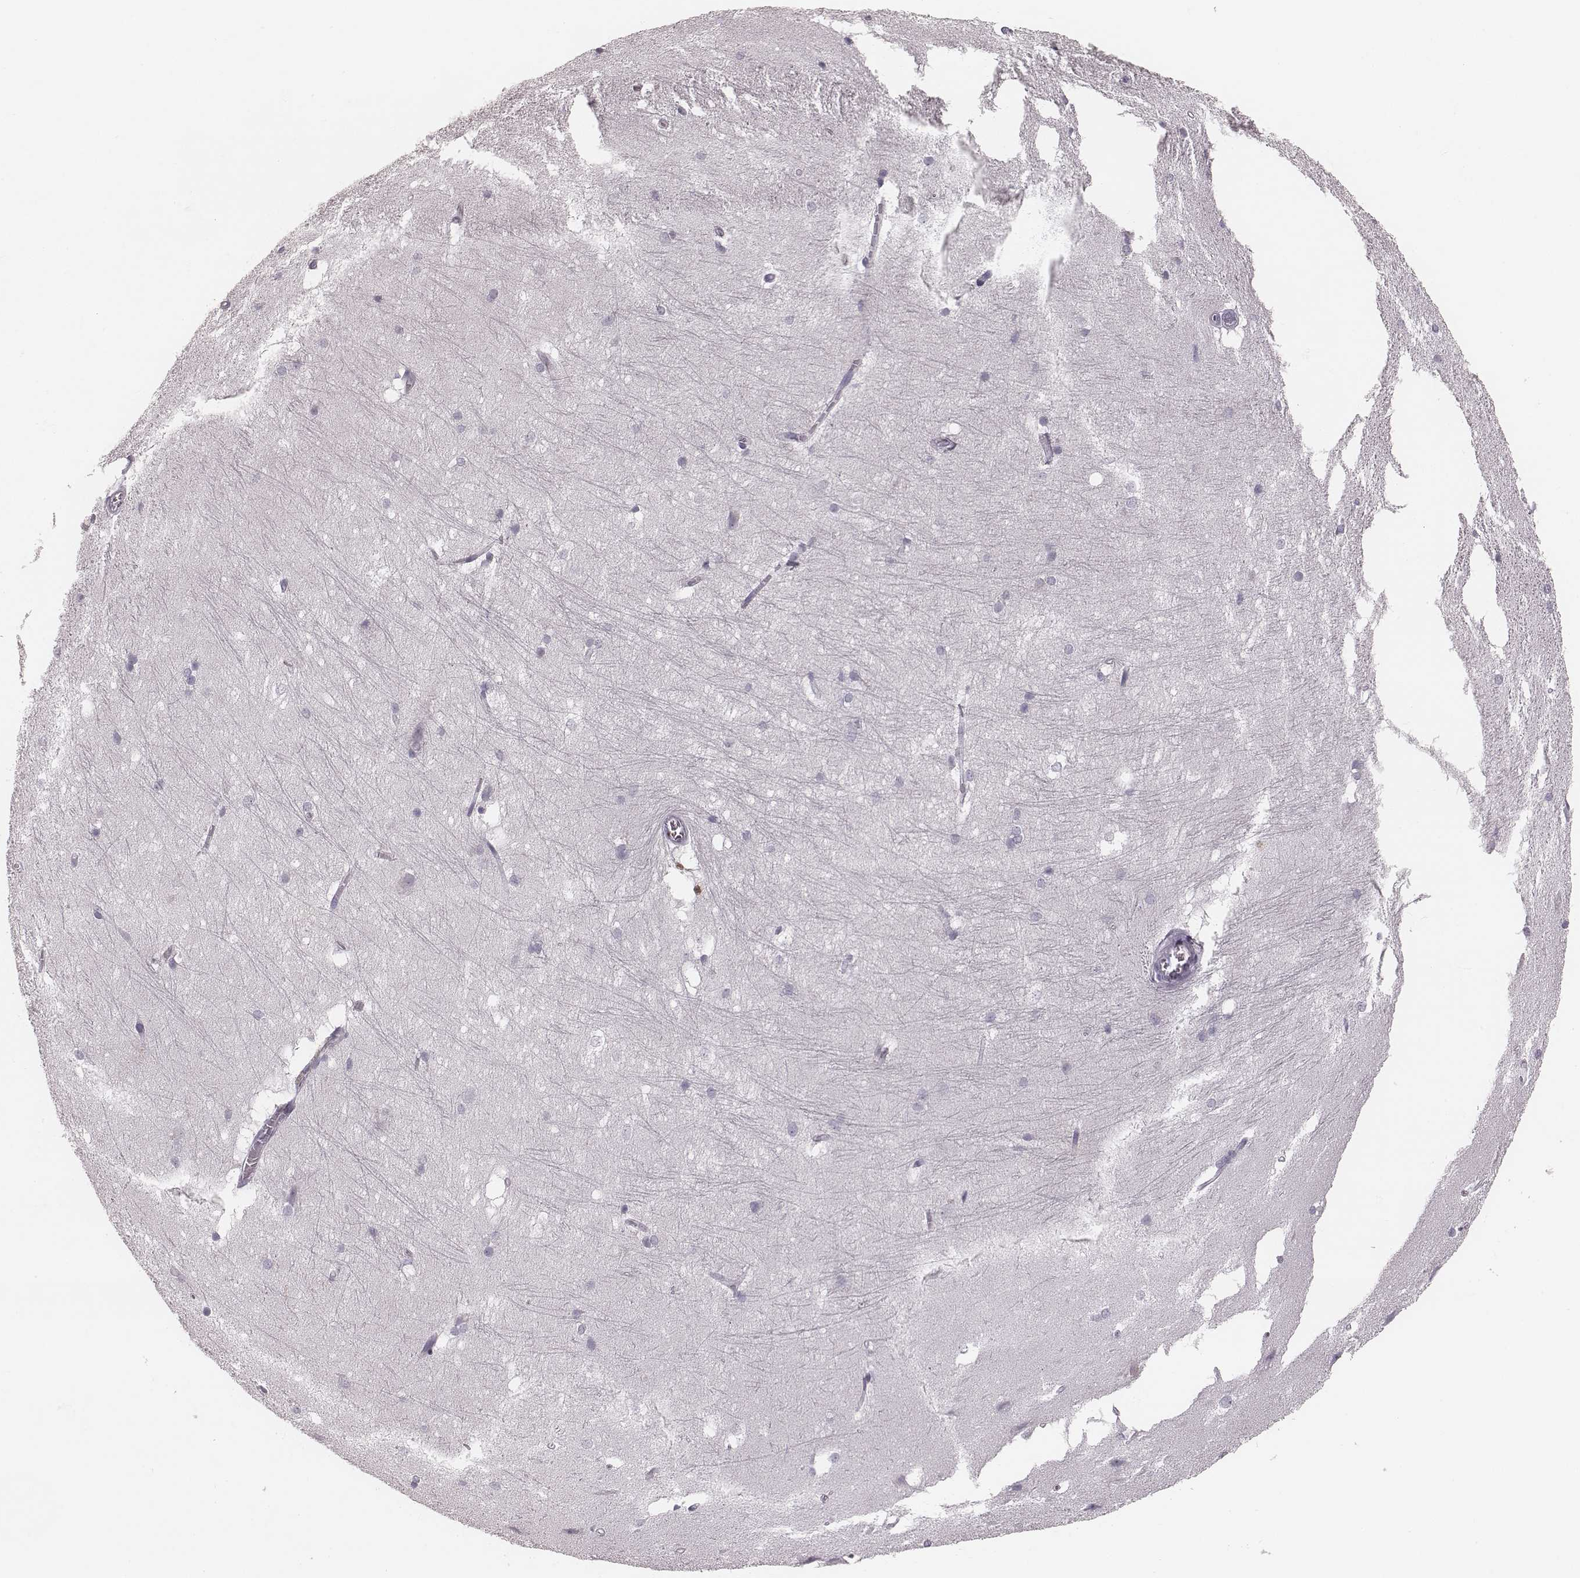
{"staining": {"intensity": "negative", "quantity": "none", "location": "none"}, "tissue": "hippocampus", "cell_type": "Glial cells", "image_type": "normal", "snomed": [{"axis": "morphology", "description": "Normal tissue, NOS"}, {"axis": "topography", "description": "Cerebral cortex"}, {"axis": "topography", "description": "Hippocampus"}], "caption": "High power microscopy image of an immunohistochemistry image of unremarkable hippocampus, revealing no significant expression in glial cells.", "gene": "SPA17", "patient": {"sex": "female", "age": 19}}